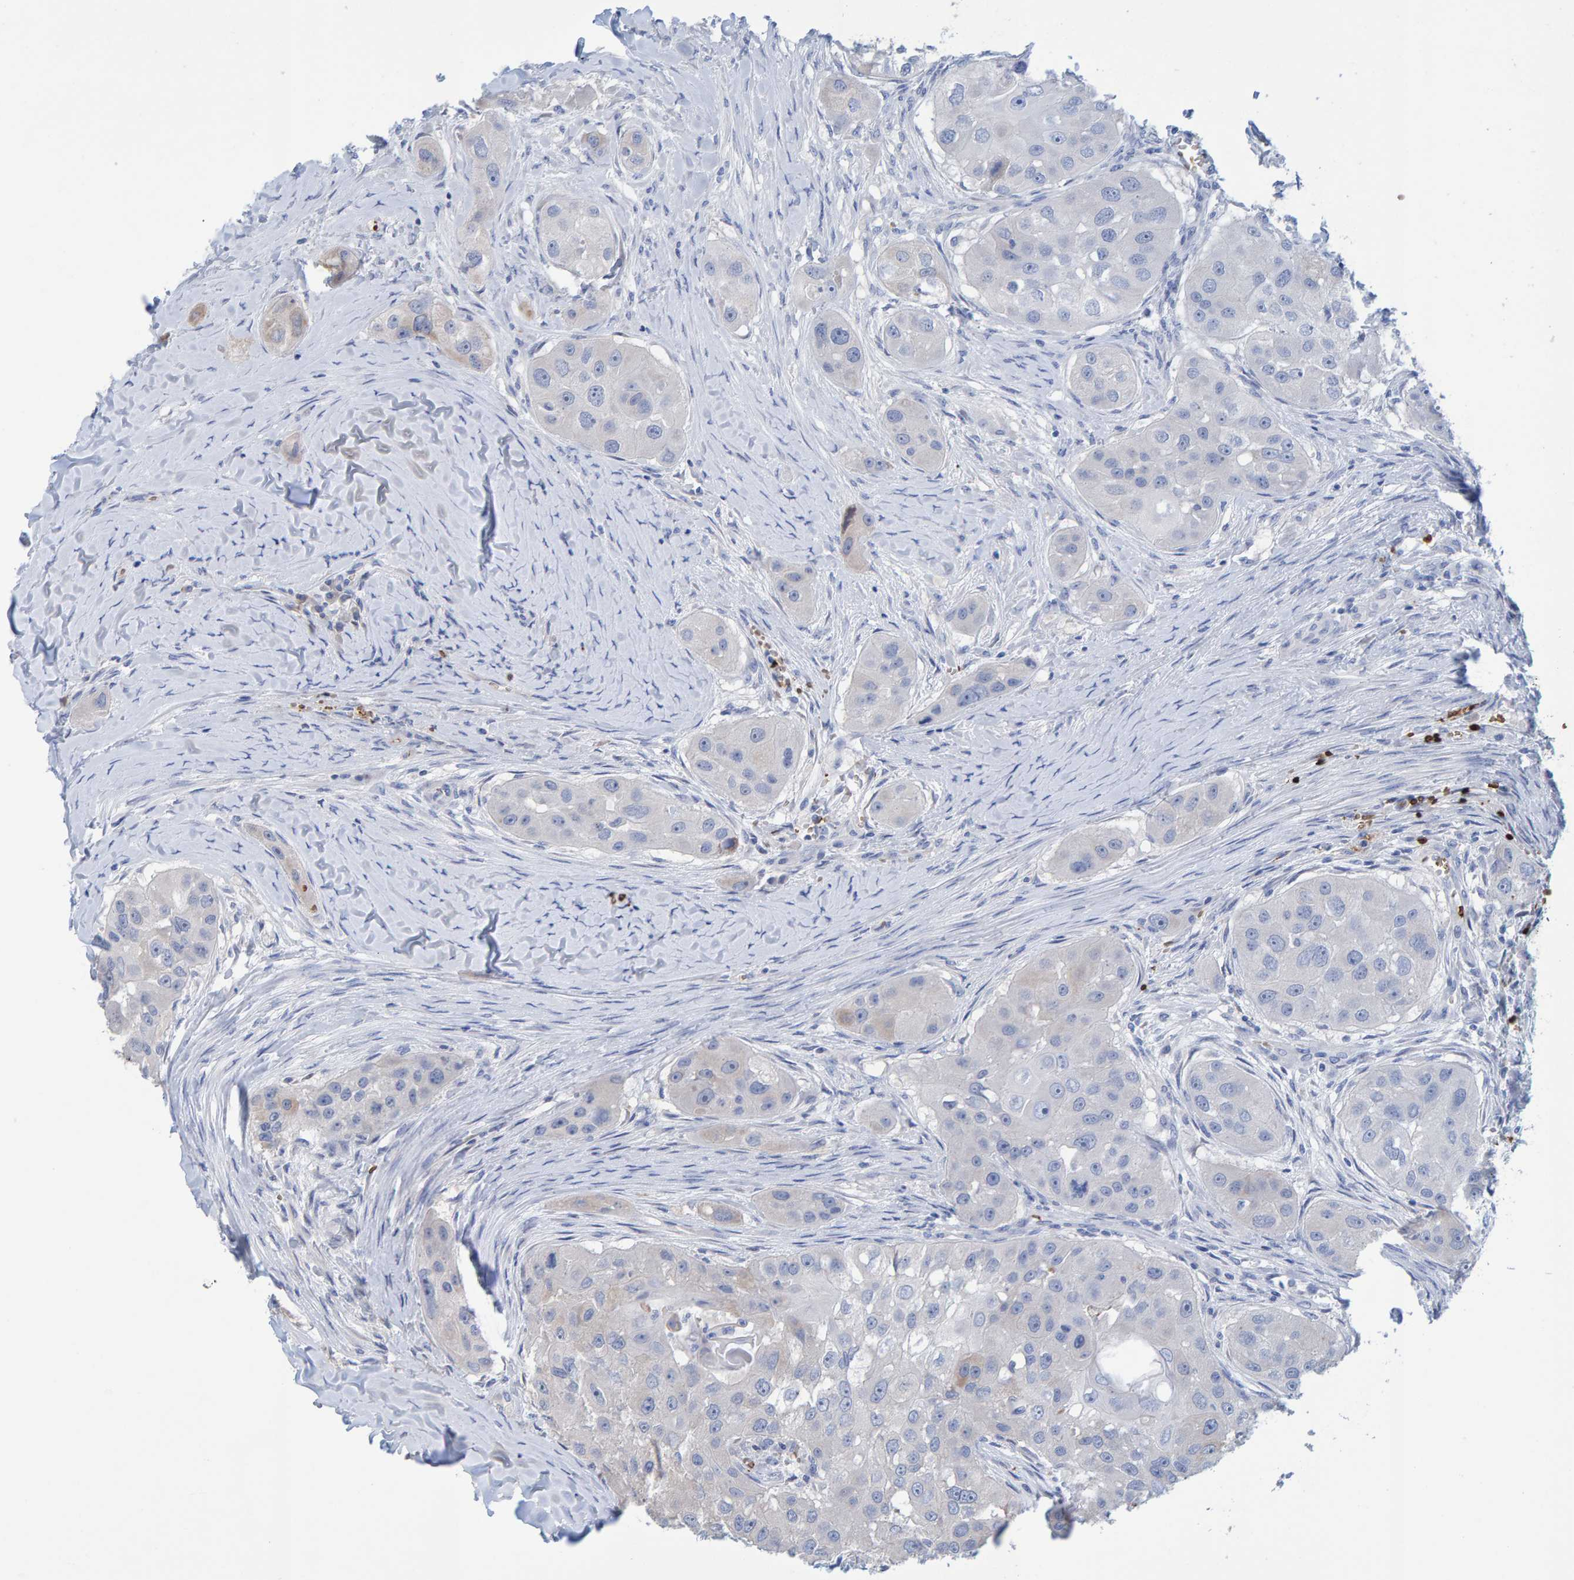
{"staining": {"intensity": "weak", "quantity": "<25%", "location": "cytoplasmic/membranous"}, "tissue": "head and neck cancer", "cell_type": "Tumor cells", "image_type": "cancer", "snomed": [{"axis": "morphology", "description": "Normal tissue, NOS"}, {"axis": "morphology", "description": "Squamous cell carcinoma, NOS"}, {"axis": "topography", "description": "Skeletal muscle"}, {"axis": "topography", "description": "Head-Neck"}], "caption": "The image displays no significant positivity in tumor cells of head and neck squamous cell carcinoma. The staining was performed using DAB (3,3'-diaminobenzidine) to visualize the protein expression in brown, while the nuclei were stained in blue with hematoxylin (Magnification: 20x).", "gene": "VPS9D1", "patient": {"sex": "male", "age": 51}}